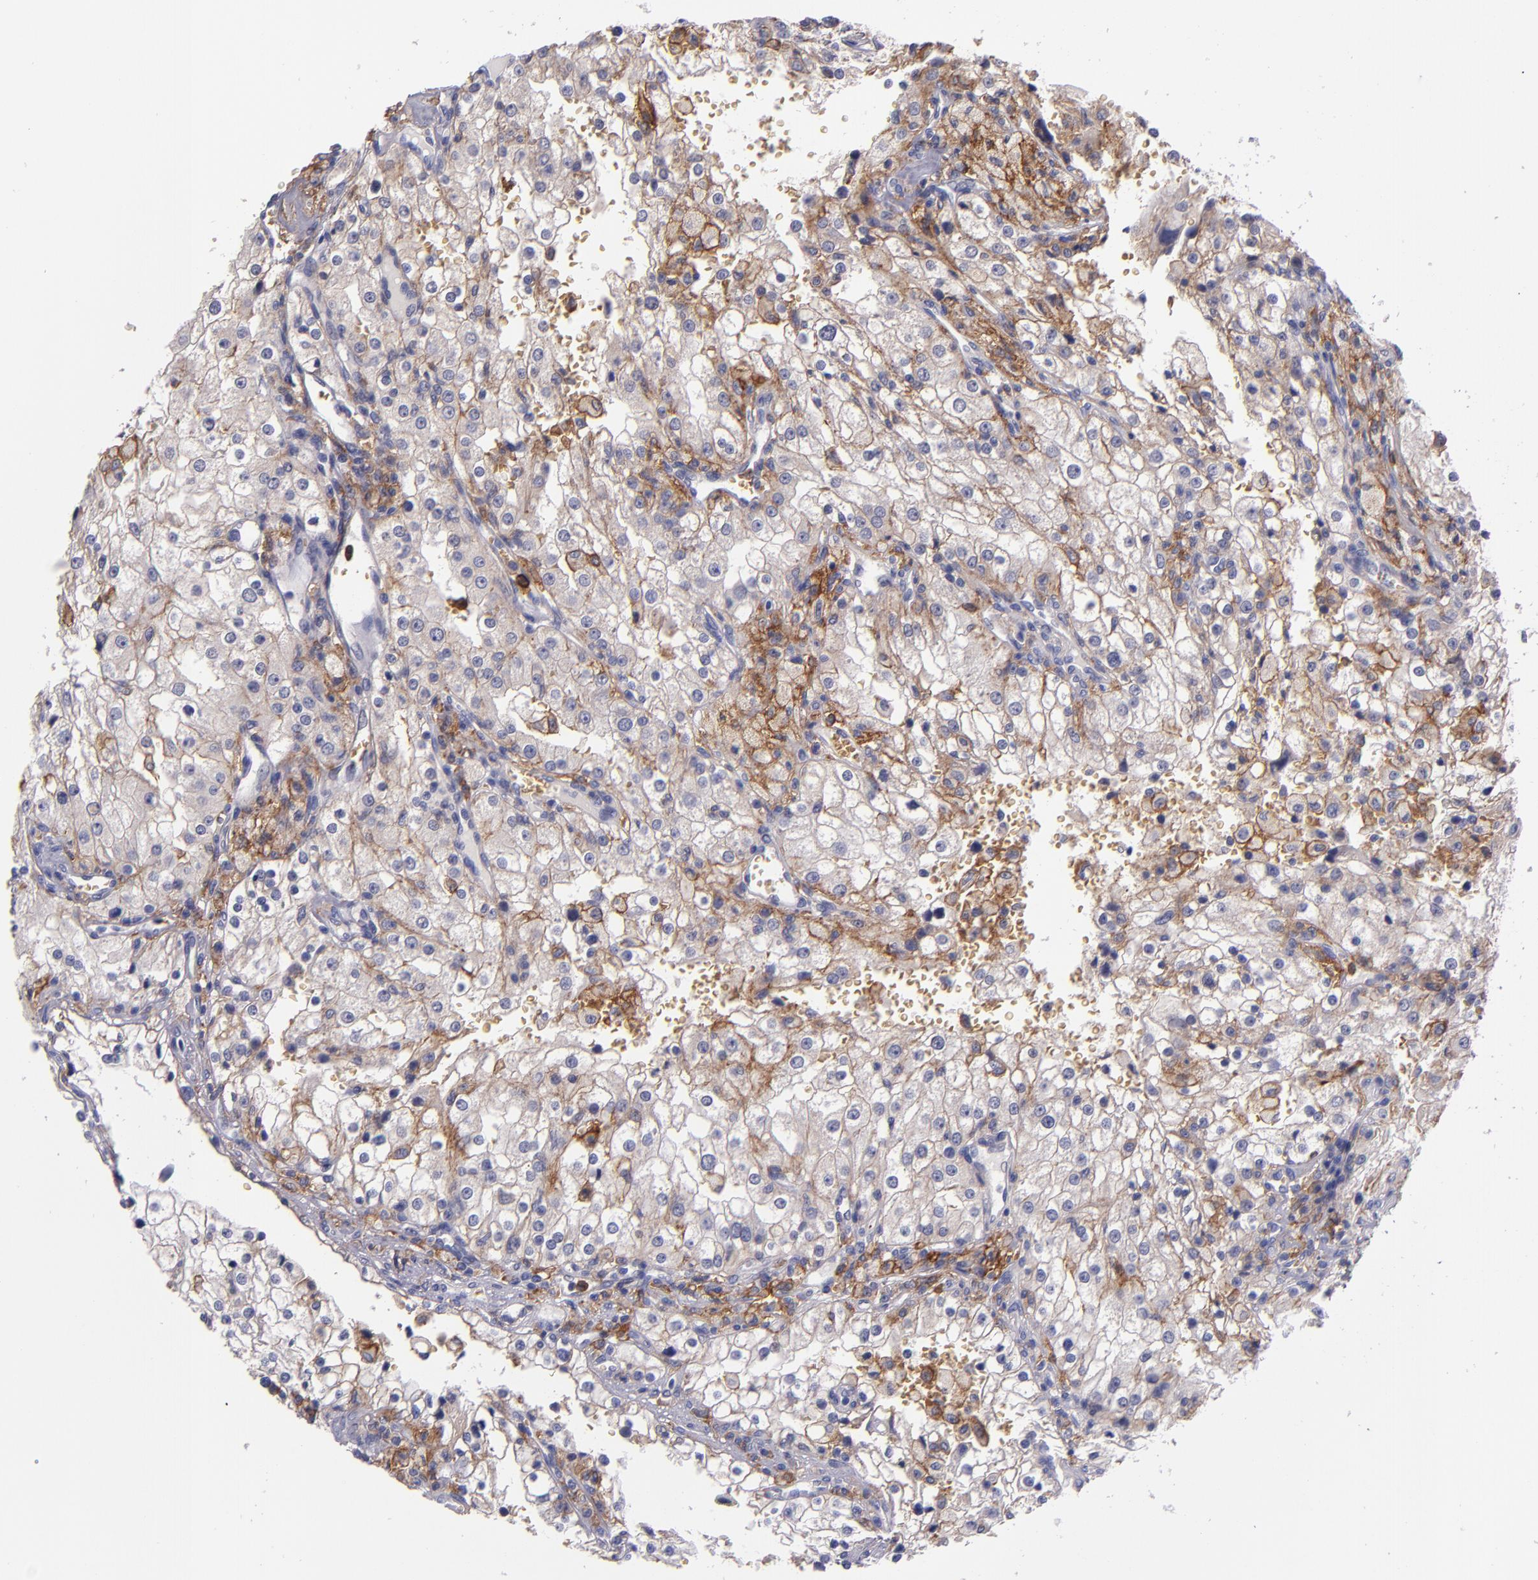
{"staining": {"intensity": "moderate", "quantity": "<25%", "location": "cytoplasmic/membranous"}, "tissue": "renal cancer", "cell_type": "Tumor cells", "image_type": "cancer", "snomed": [{"axis": "morphology", "description": "Adenocarcinoma, NOS"}, {"axis": "topography", "description": "Kidney"}], "caption": "A micrograph showing moderate cytoplasmic/membranous positivity in about <25% of tumor cells in renal cancer (adenocarcinoma), as visualized by brown immunohistochemical staining.", "gene": "C5AR1", "patient": {"sex": "female", "age": 74}}